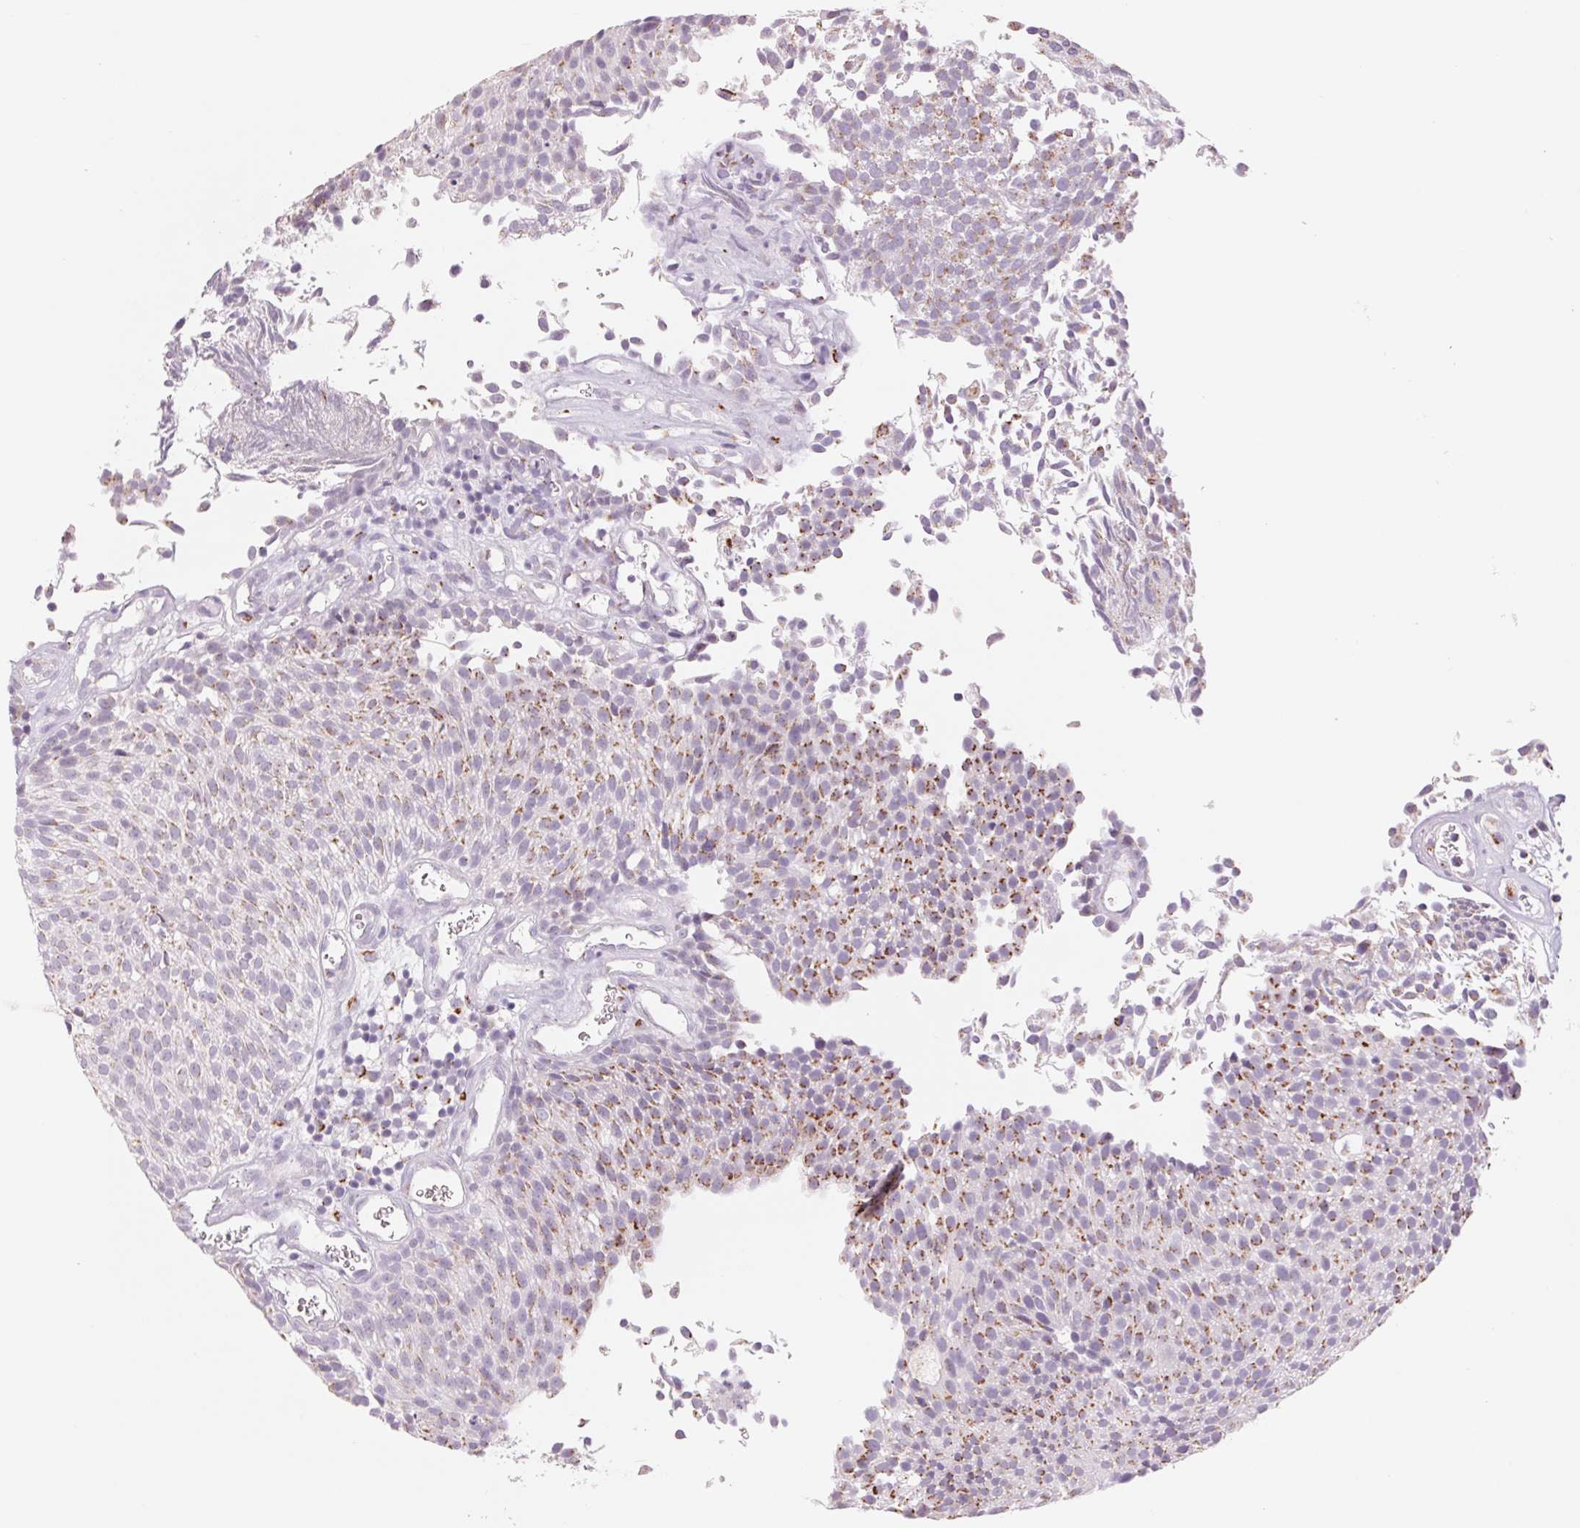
{"staining": {"intensity": "moderate", "quantity": "25%-75%", "location": "cytoplasmic/membranous"}, "tissue": "urothelial cancer", "cell_type": "Tumor cells", "image_type": "cancer", "snomed": [{"axis": "morphology", "description": "Urothelial carcinoma, Low grade"}, {"axis": "topography", "description": "Urinary bladder"}], "caption": "A histopathology image showing moderate cytoplasmic/membranous staining in approximately 25%-75% of tumor cells in urothelial cancer, as visualized by brown immunohistochemical staining.", "gene": "GALNT7", "patient": {"sex": "female", "age": 79}}